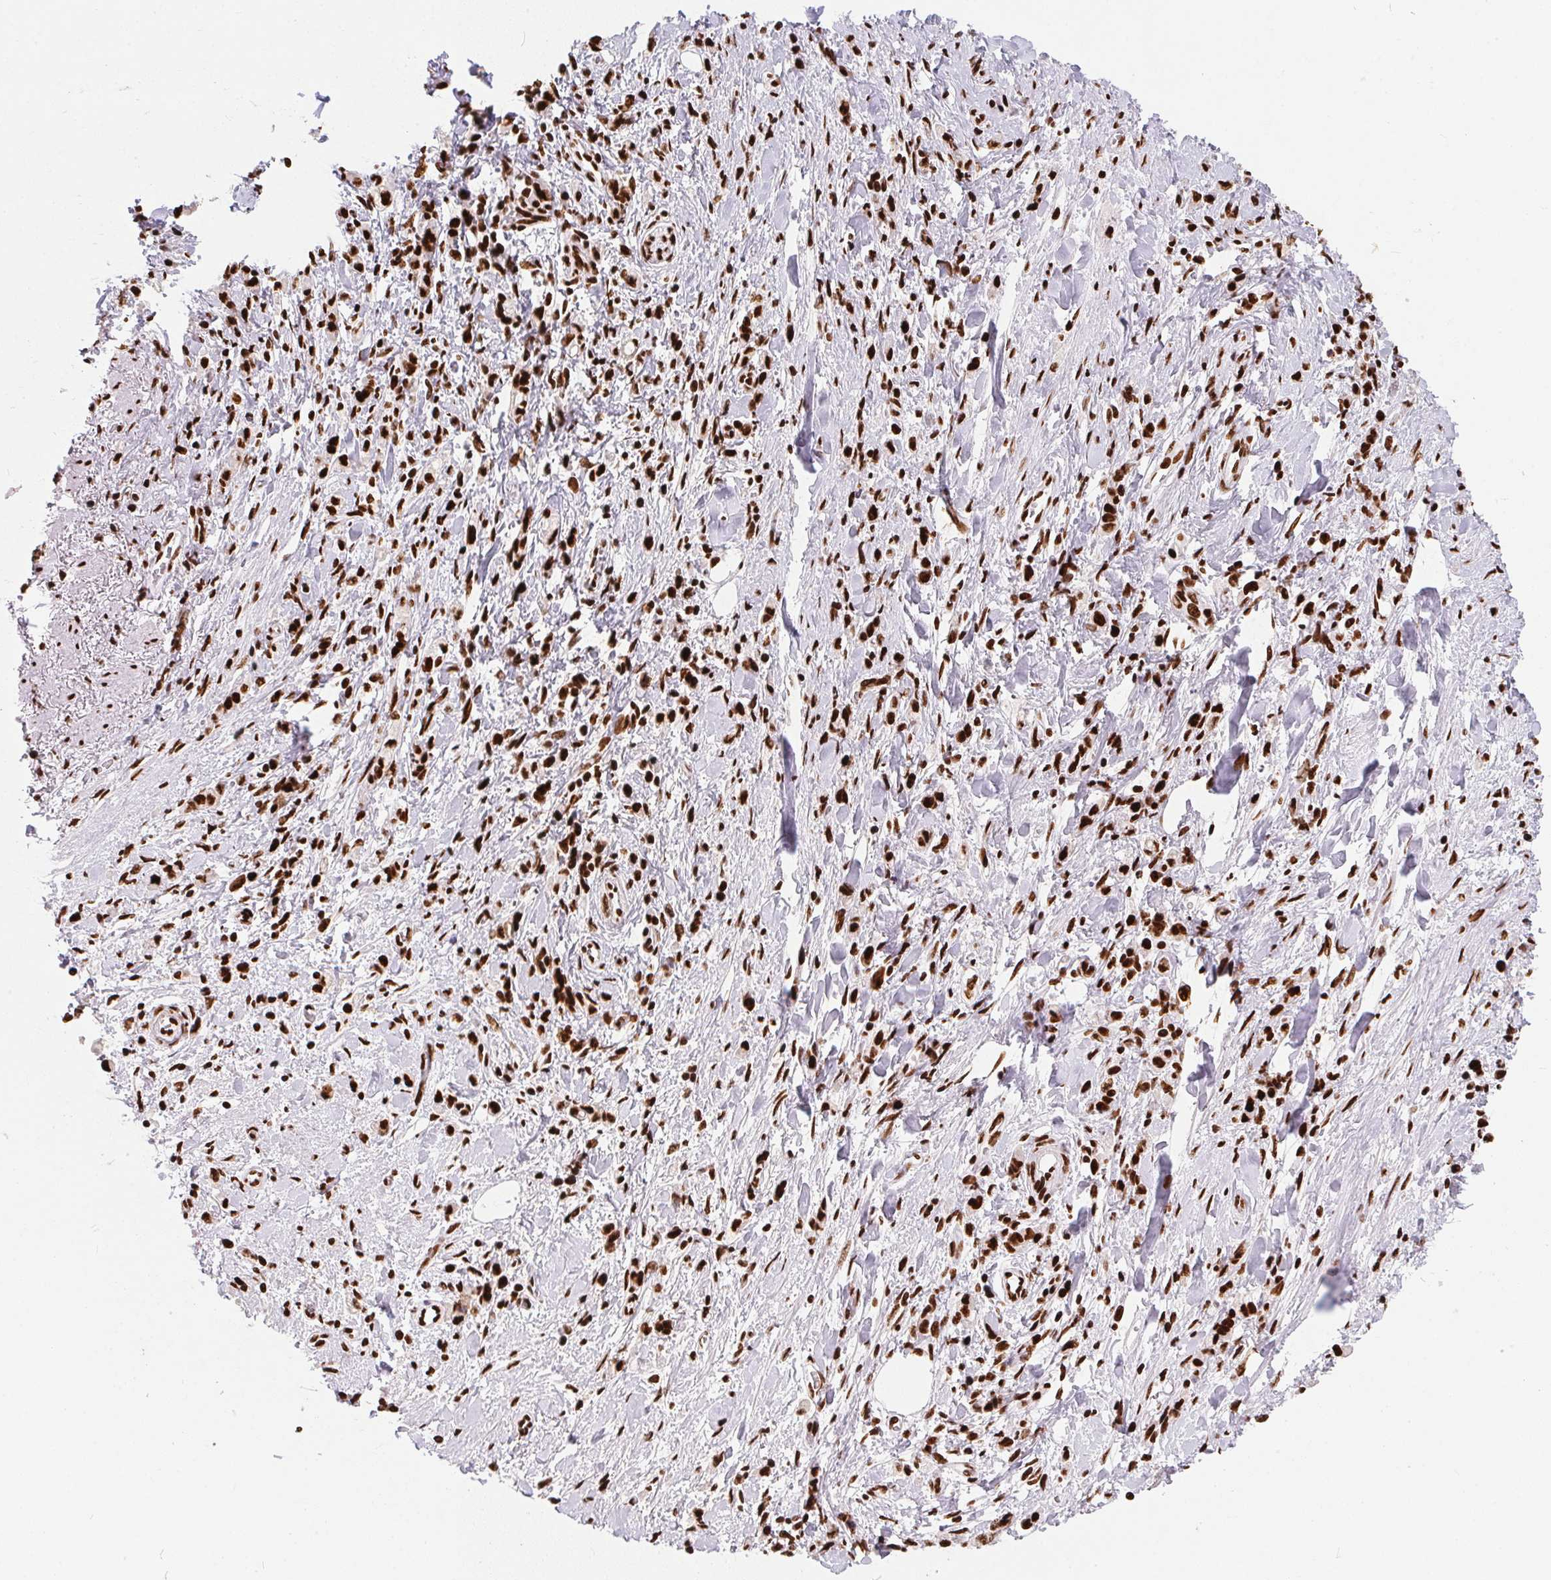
{"staining": {"intensity": "strong", "quantity": ">75%", "location": "nuclear"}, "tissue": "stomach cancer", "cell_type": "Tumor cells", "image_type": "cancer", "snomed": [{"axis": "morphology", "description": "Adenocarcinoma, NOS"}, {"axis": "topography", "description": "Stomach"}], "caption": "Stomach cancer (adenocarcinoma) was stained to show a protein in brown. There is high levels of strong nuclear staining in about >75% of tumor cells.", "gene": "PAGE3", "patient": {"sex": "male", "age": 77}}